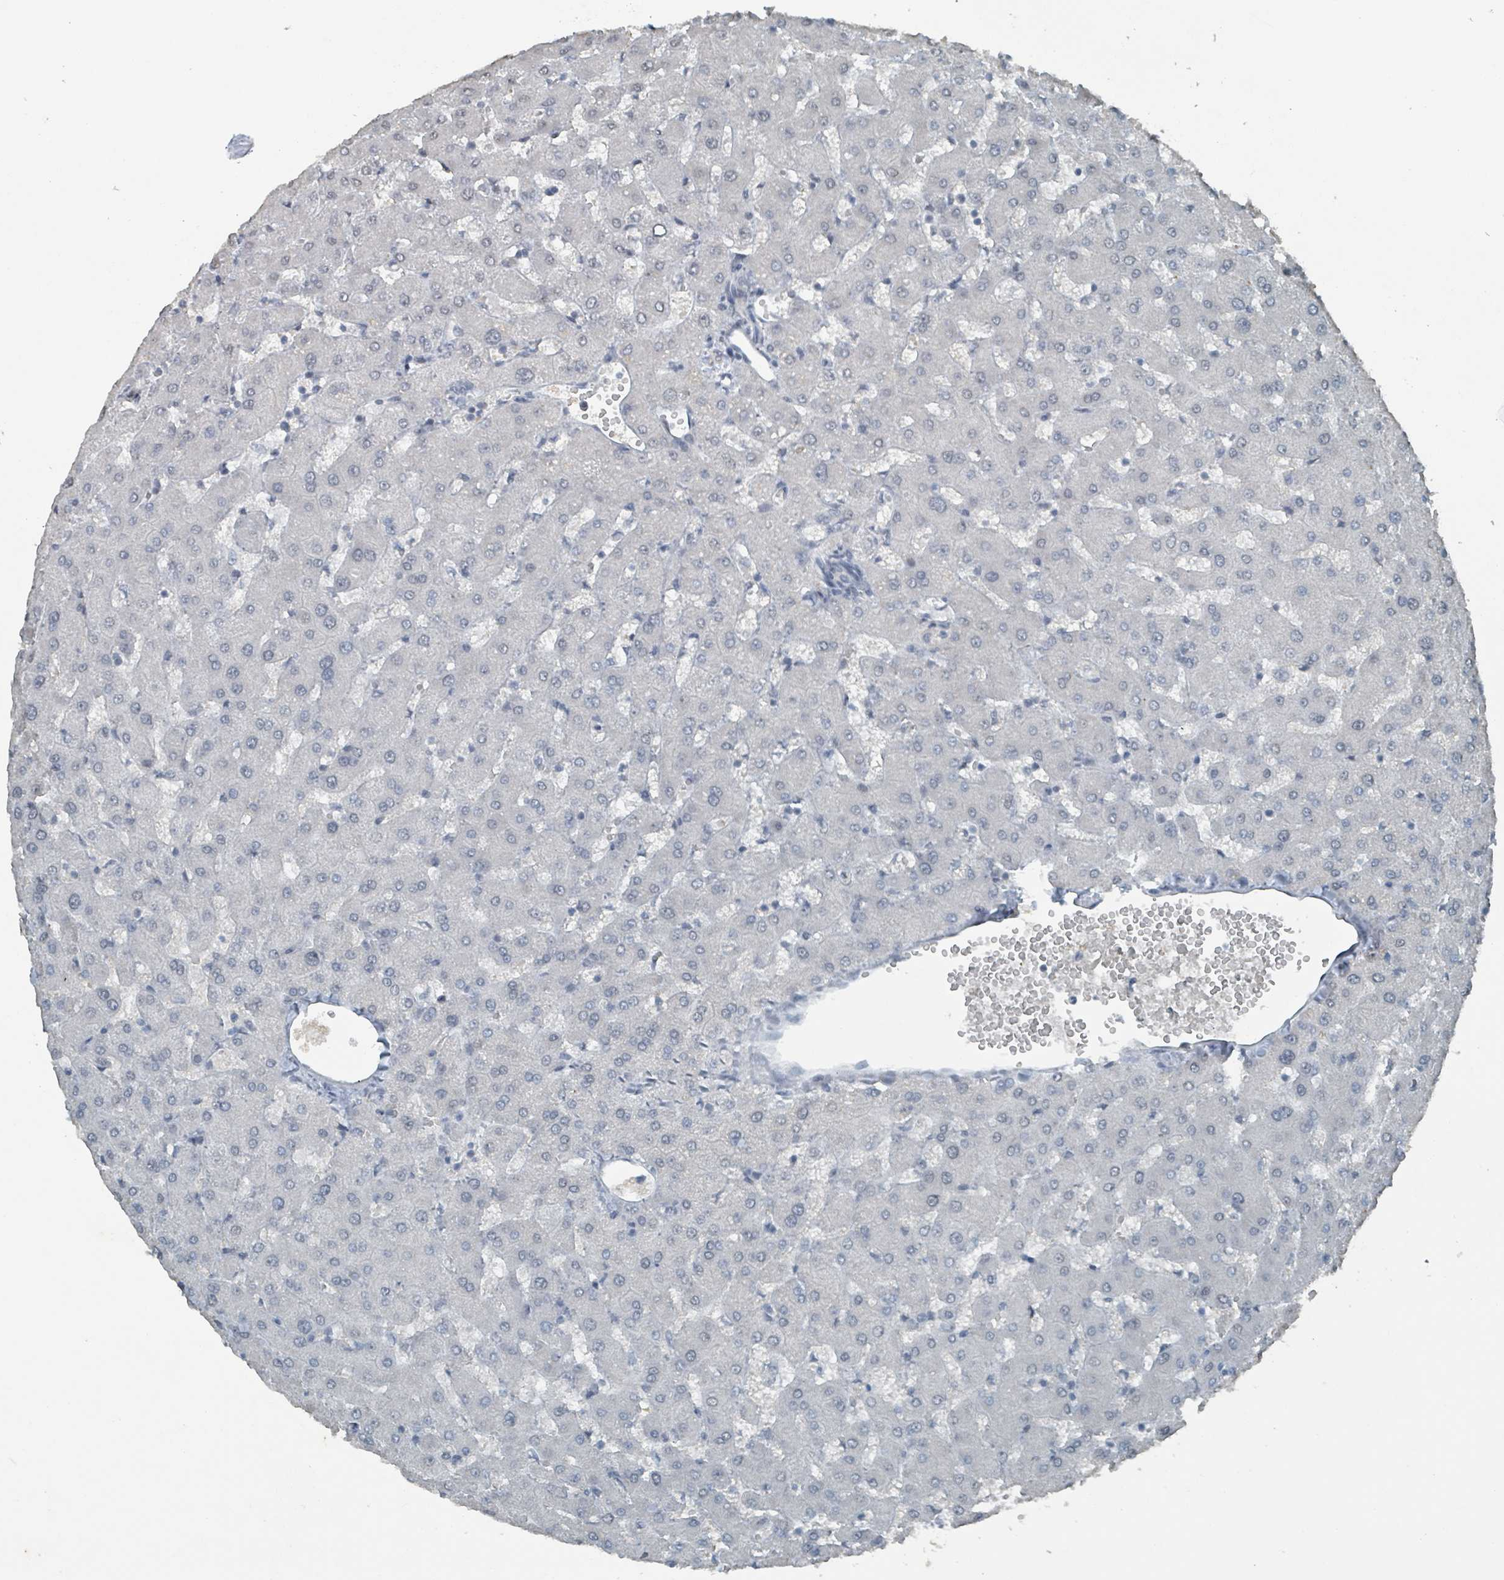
{"staining": {"intensity": "negative", "quantity": "none", "location": "none"}, "tissue": "liver", "cell_type": "Cholangiocytes", "image_type": "normal", "snomed": [{"axis": "morphology", "description": "Normal tissue, NOS"}, {"axis": "topography", "description": "Liver"}], "caption": "Cholangiocytes are negative for protein expression in normal human liver. The staining is performed using DAB brown chromogen with nuclei counter-stained in using hematoxylin.", "gene": "PHIP", "patient": {"sex": "female", "age": 63}}